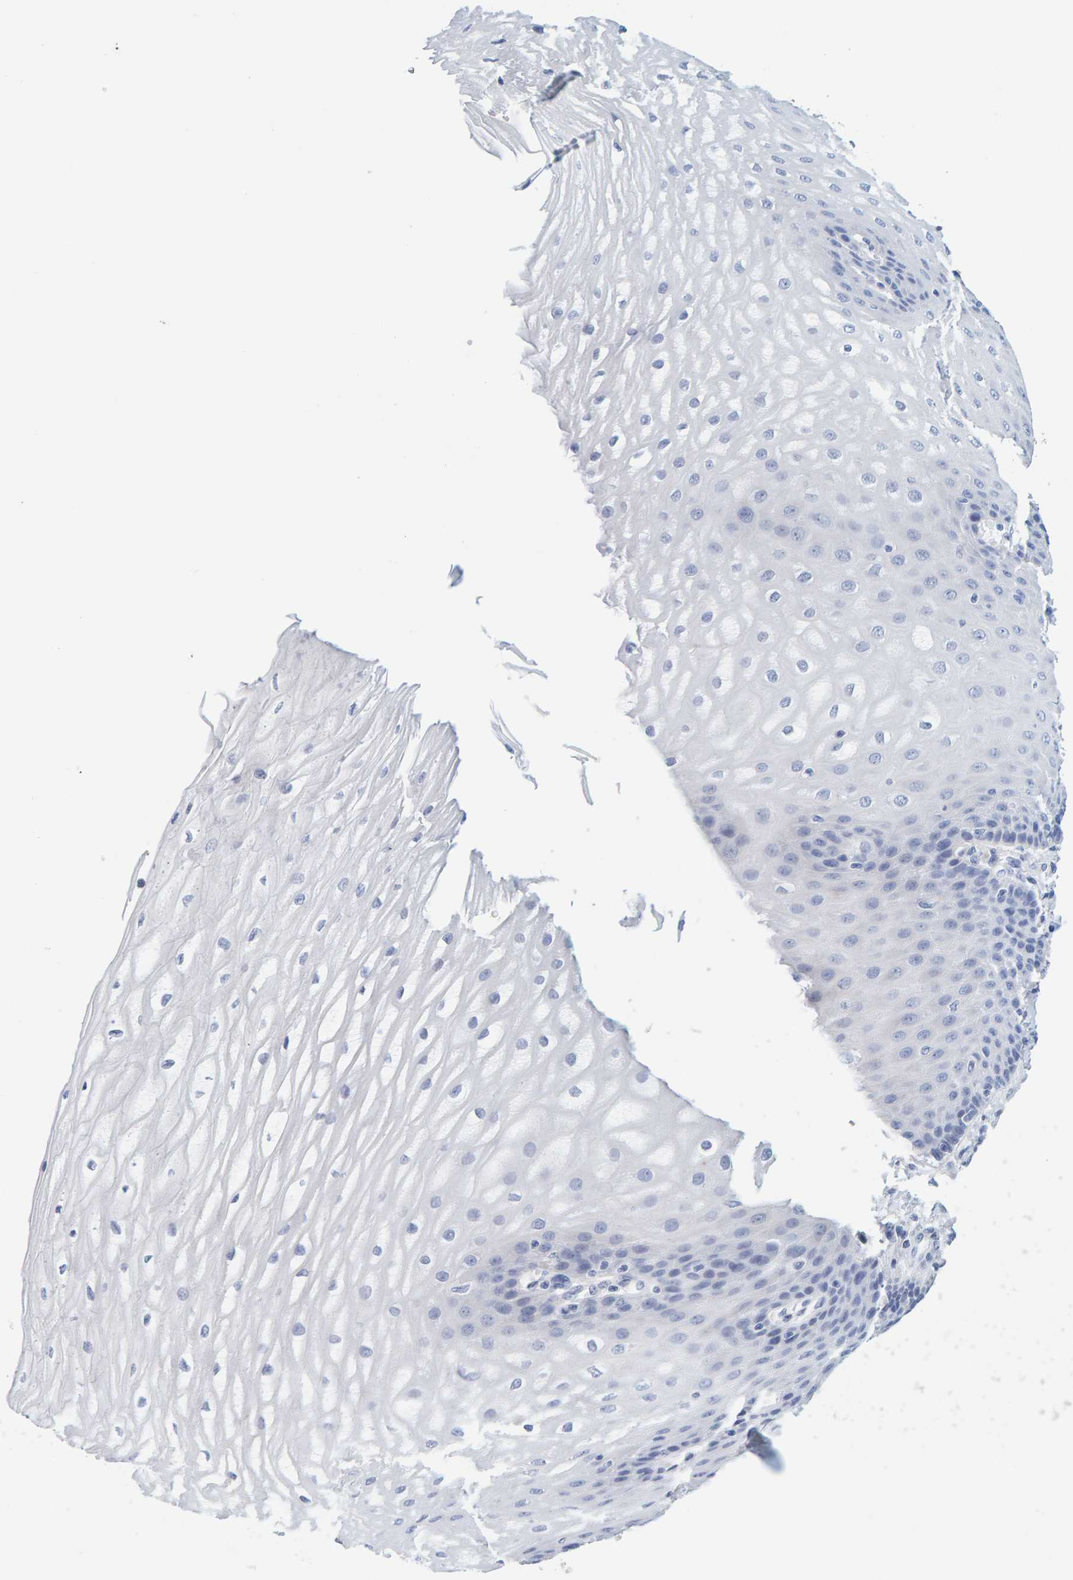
{"staining": {"intensity": "negative", "quantity": "none", "location": "none"}, "tissue": "esophagus", "cell_type": "Squamous epithelial cells", "image_type": "normal", "snomed": [{"axis": "morphology", "description": "Normal tissue, NOS"}, {"axis": "topography", "description": "Esophagus"}], "caption": "The micrograph displays no staining of squamous epithelial cells in normal esophagus. Nuclei are stained in blue.", "gene": "MOG", "patient": {"sex": "male", "age": 54}}